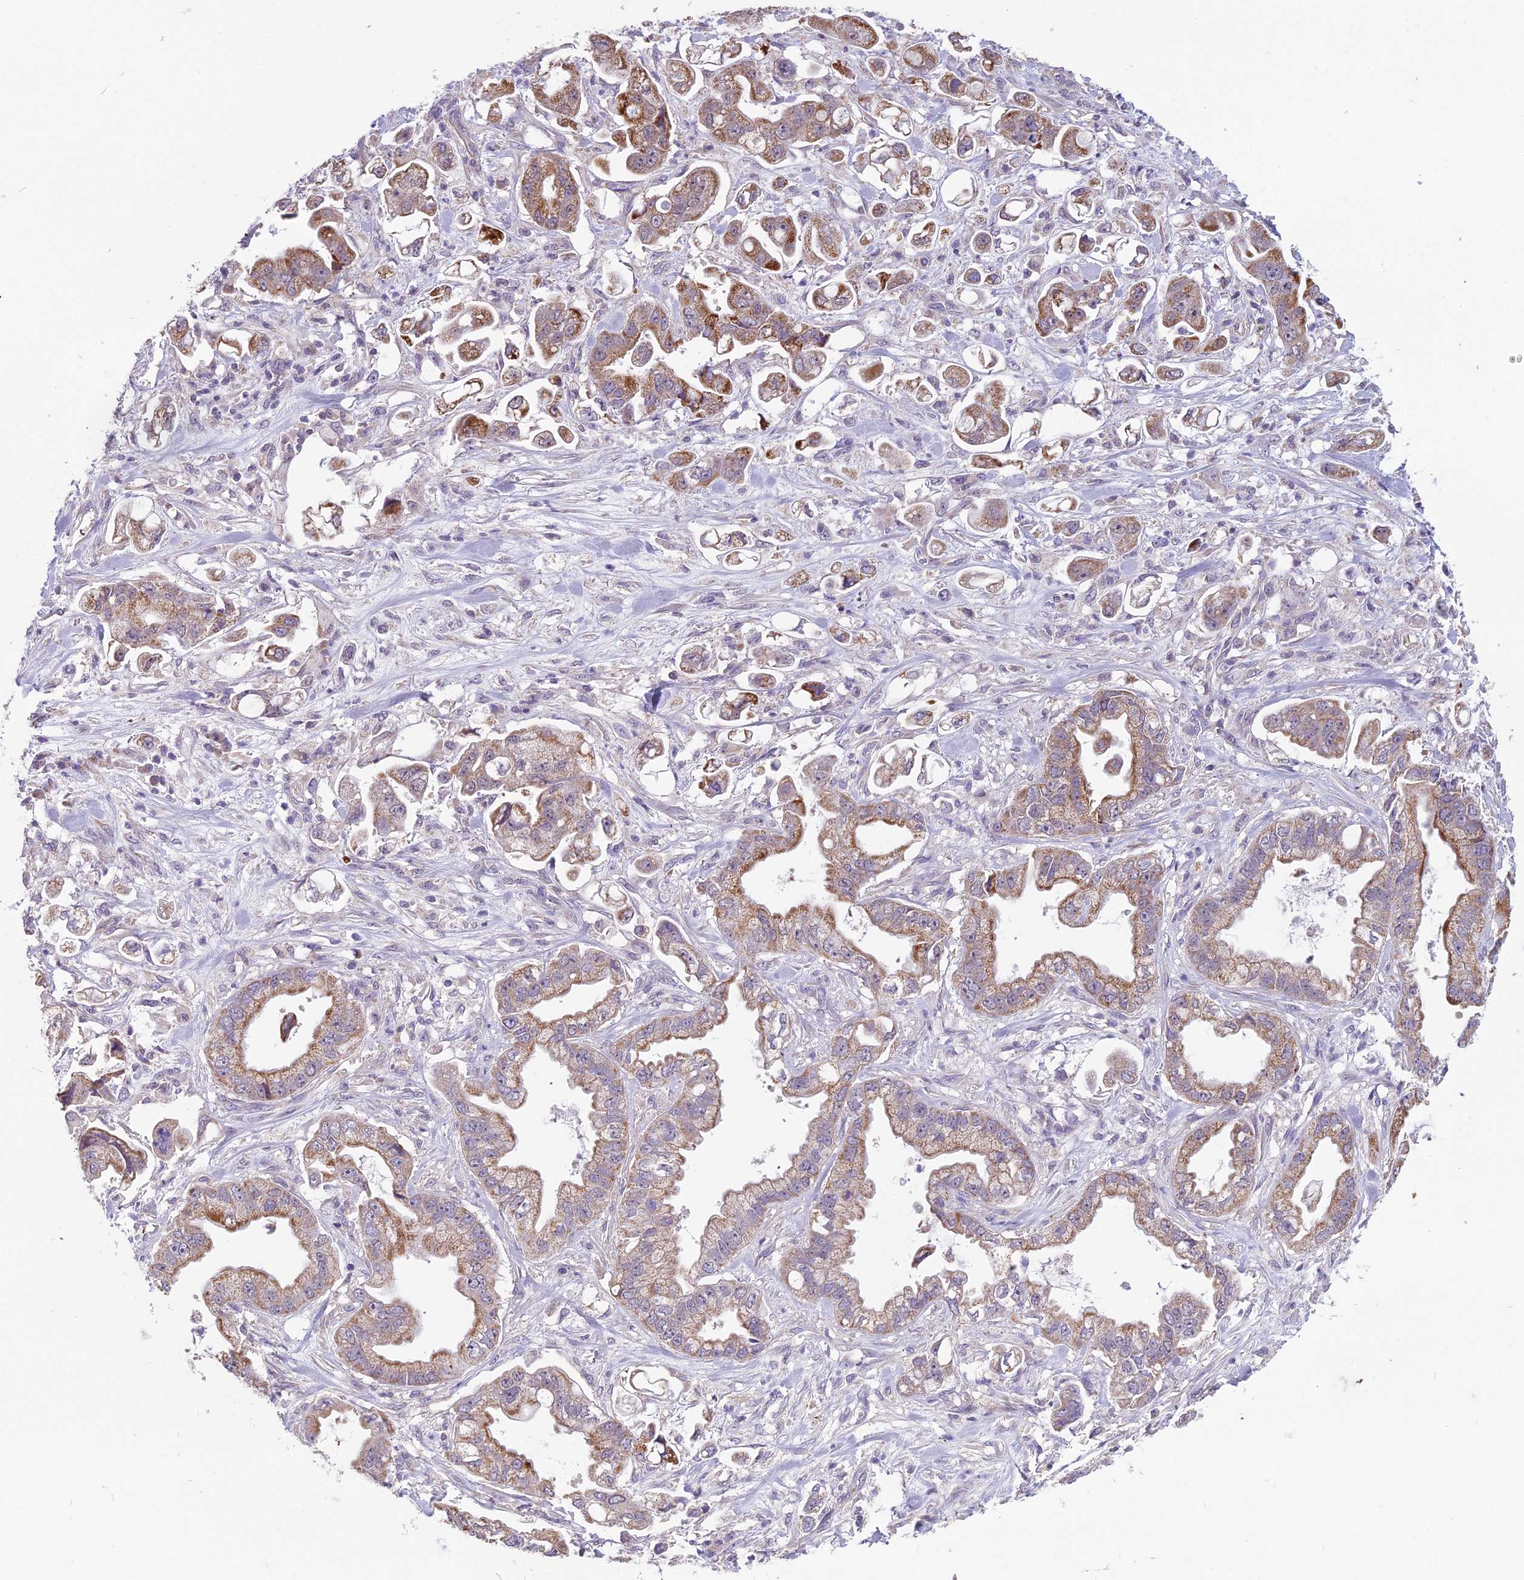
{"staining": {"intensity": "moderate", "quantity": "25%-75%", "location": "cytoplasmic/membranous"}, "tissue": "stomach cancer", "cell_type": "Tumor cells", "image_type": "cancer", "snomed": [{"axis": "morphology", "description": "Adenocarcinoma, NOS"}, {"axis": "topography", "description": "Stomach"}], "caption": "Immunohistochemical staining of human stomach cancer (adenocarcinoma) displays moderate cytoplasmic/membranous protein expression in about 25%-75% of tumor cells. (DAB (3,3'-diaminobenzidine) IHC, brown staining for protein, blue staining for nuclei).", "gene": "DUS2", "patient": {"sex": "male", "age": 62}}